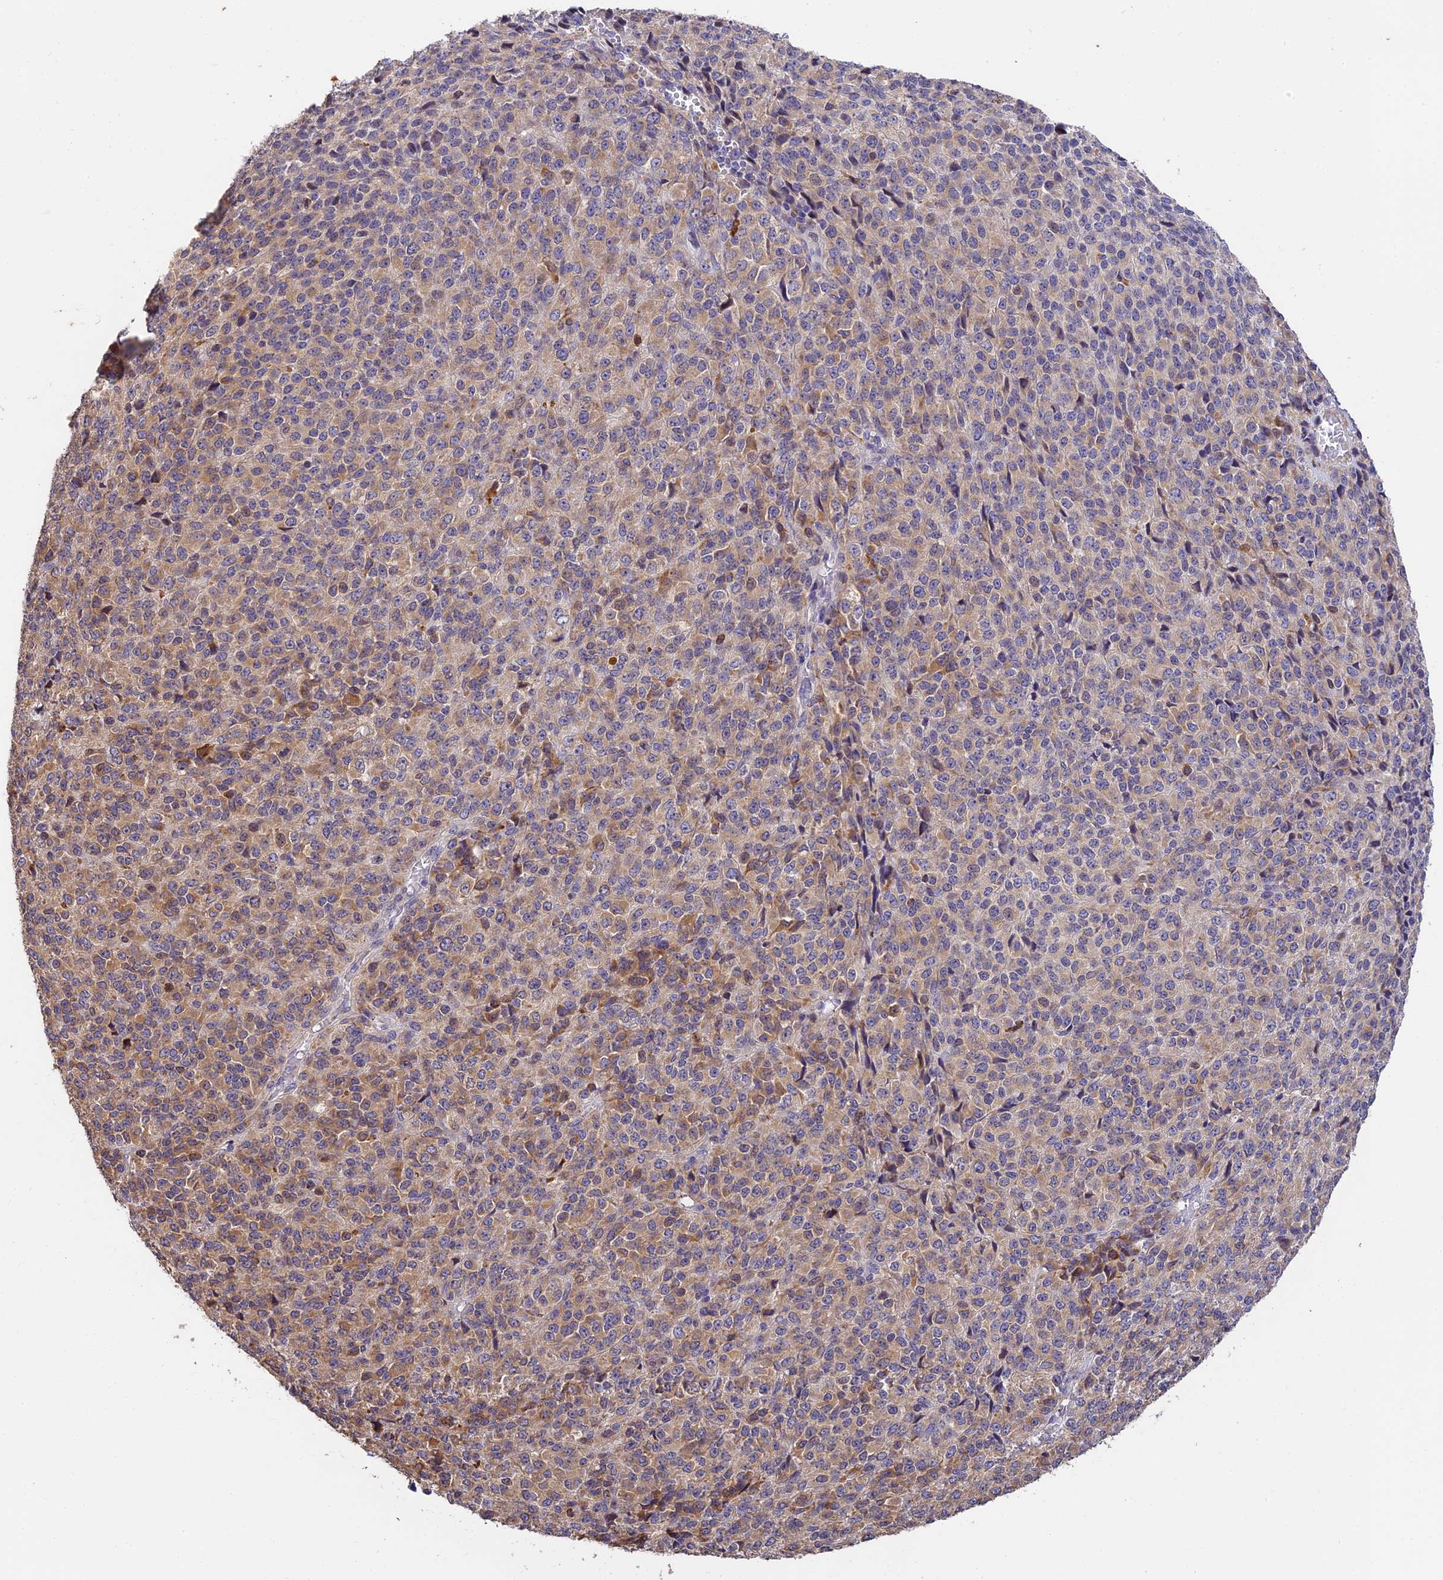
{"staining": {"intensity": "moderate", "quantity": "<25%", "location": "cytoplasmic/membranous"}, "tissue": "melanoma", "cell_type": "Tumor cells", "image_type": "cancer", "snomed": [{"axis": "morphology", "description": "Malignant melanoma, Metastatic site"}, {"axis": "topography", "description": "Brain"}], "caption": "Protein expression analysis of human malignant melanoma (metastatic site) reveals moderate cytoplasmic/membranous positivity in approximately <25% of tumor cells.", "gene": "BSCL2", "patient": {"sex": "female", "age": 56}}